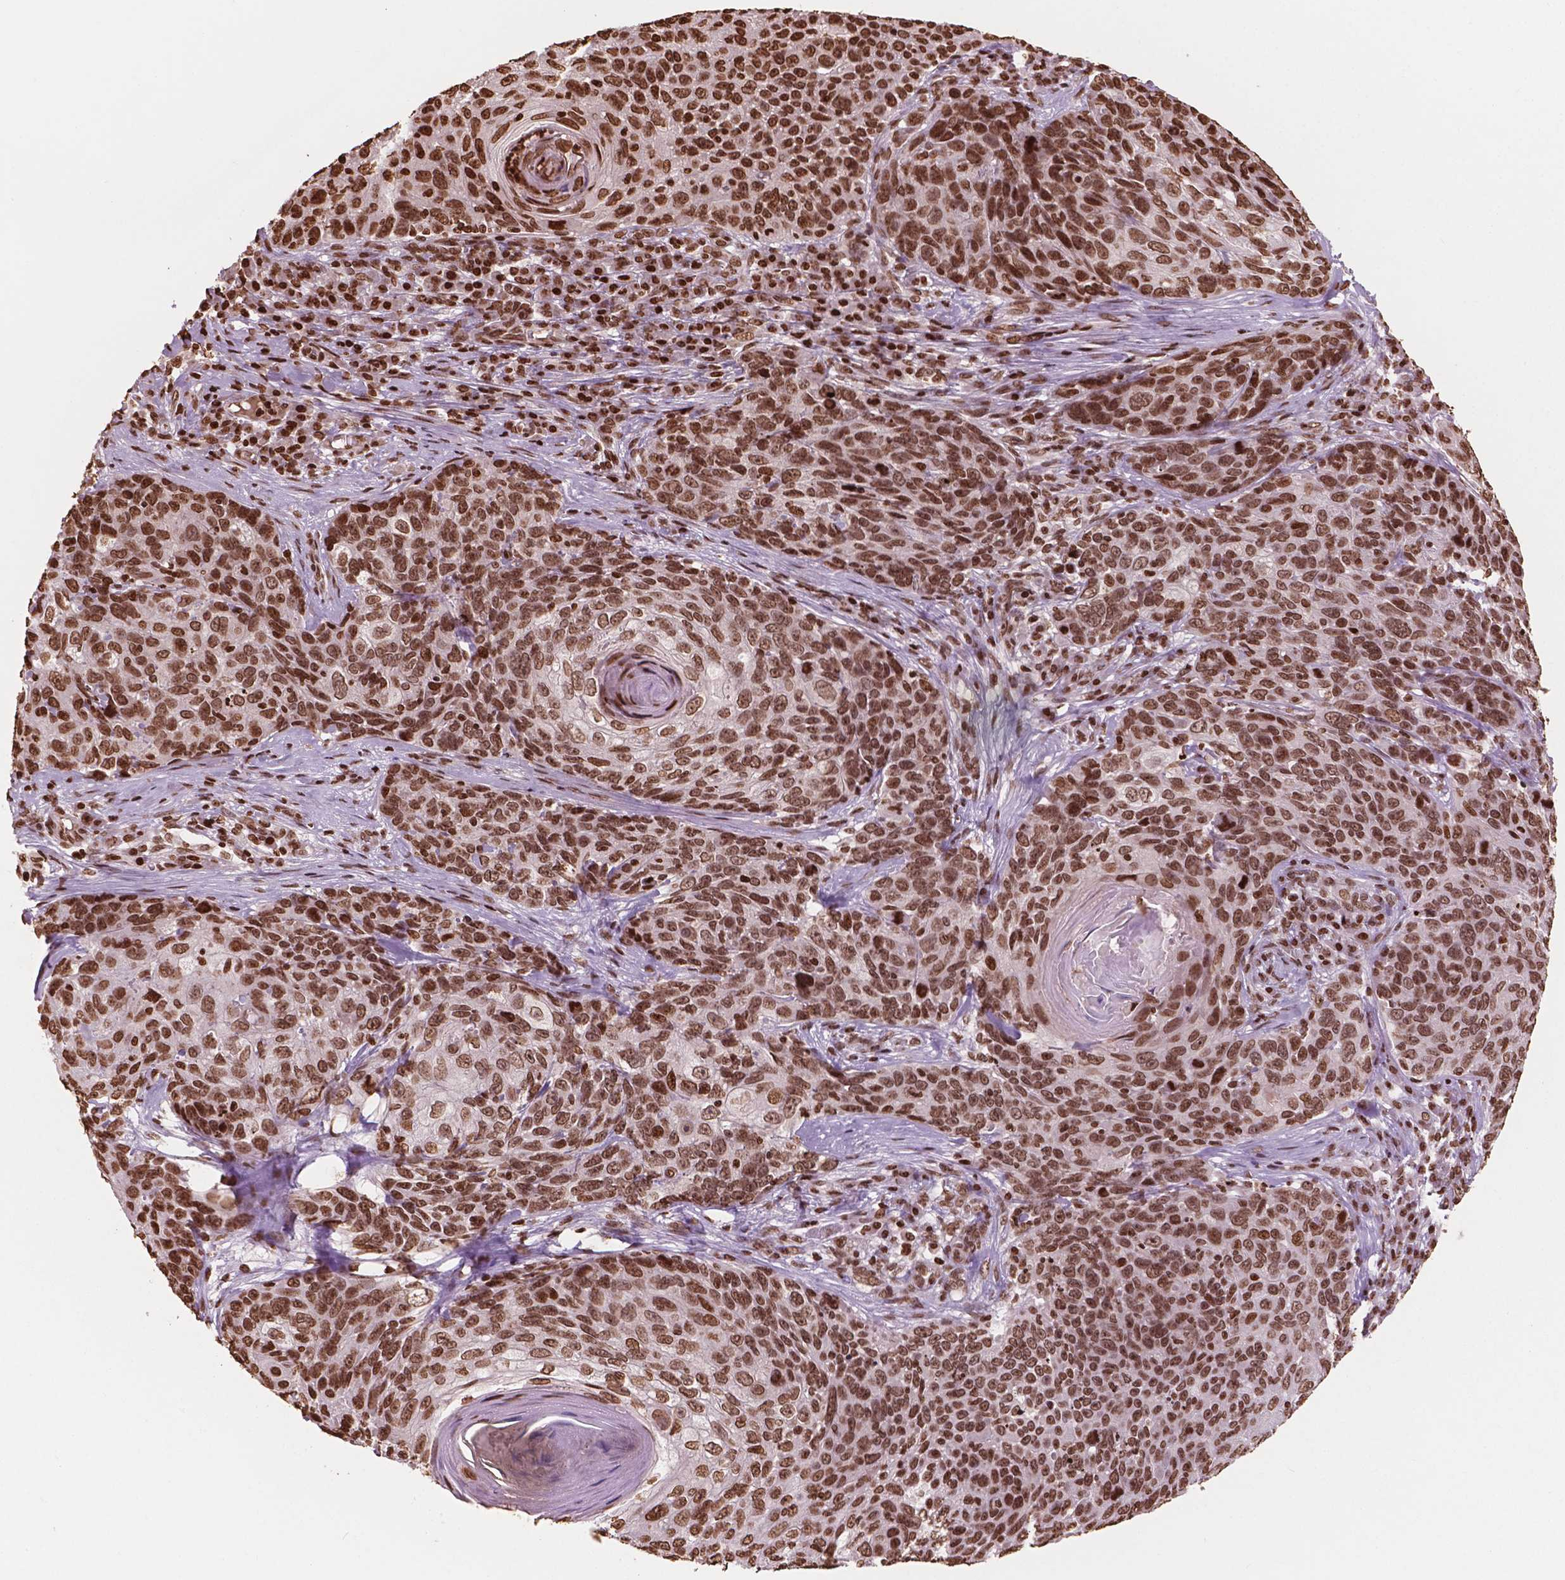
{"staining": {"intensity": "strong", "quantity": ">75%", "location": "nuclear"}, "tissue": "skin cancer", "cell_type": "Tumor cells", "image_type": "cancer", "snomed": [{"axis": "morphology", "description": "Squamous cell carcinoma, NOS"}, {"axis": "topography", "description": "Skin"}], "caption": "Squamous cell carcinoma (skin) tissue reveals strong nuclear staining in about >75% of tumor cells", "gene": "H3C7", "patient": {"sex": "male", "age": 92}}